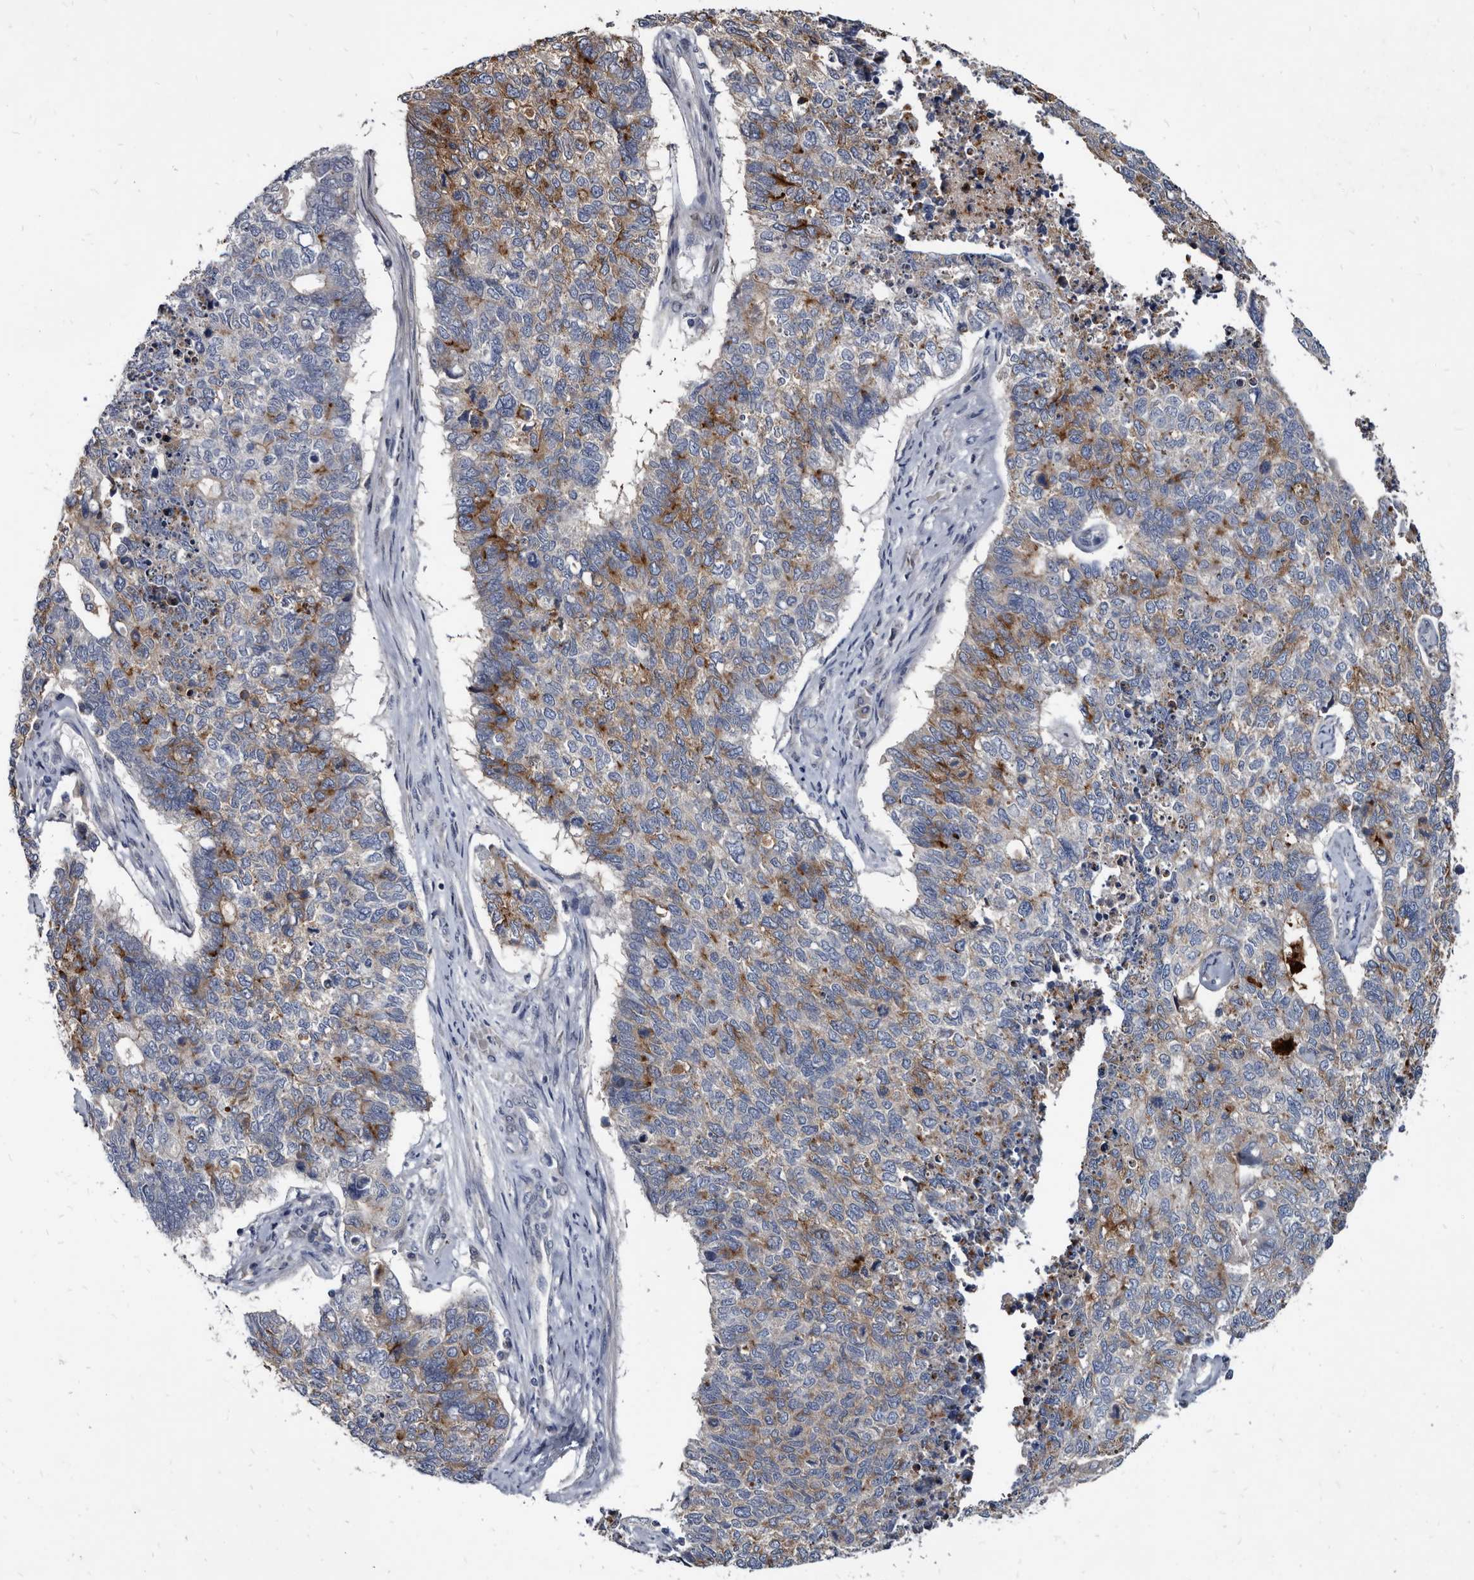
{"staining": {"intensity": "moderate", "quantity": "25%-75%", "location": "cytoplasmic/membranous"}, "tissue": "cervical cancer", "cell_type": "Tumor cells", "image_type": "cancer", "snomed": [{"axis": "morphology", "description": "Squamous cell carcinoma, NOS"}, {"axis": "topography", "description": "Cervix"}], "caption": "High-power microscopy captured an immunohistochemistry (IHC) histopathology image of cervical squamous cell carcinoma, revealing moderate cytoplasmic/membranous positivity in approximately 25%-75% of tumor cells.", "gene": "PRSS8", "patient": {"sex": "female", "age": 63}}